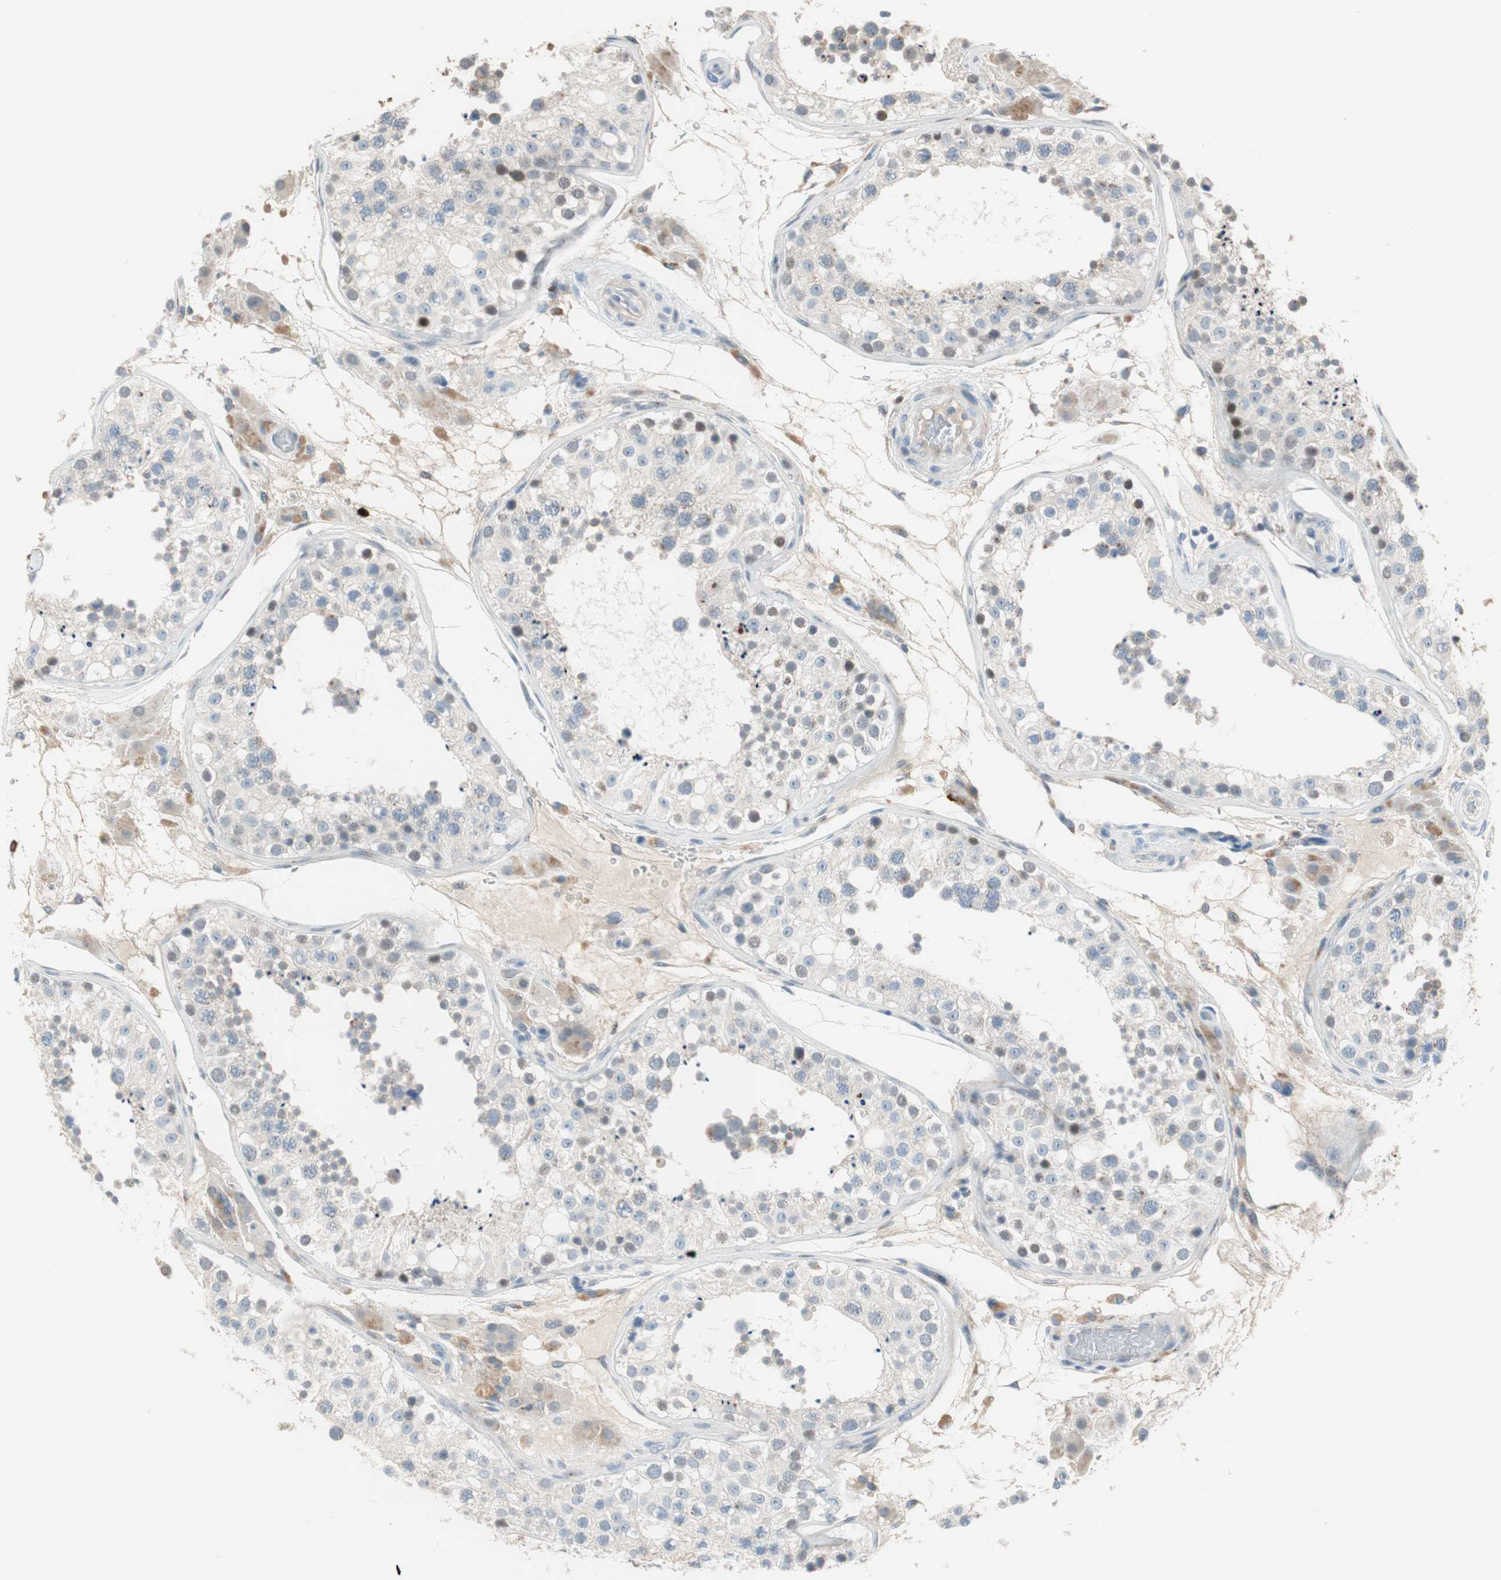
{"staining": {"intensity": "moderate", "quantity": "<25%", "location": "nuclear"}, "tissue": "testis", "cell_type": "Cells in seminiferous ducts", "image_type": "normal", "snomed": [{"axis": "morphology", "description": "Normal tissue, NOS"}, {"axis": "topography", "description": "Testis"}], "caption": "Immunohistochemistry micrograph of benign testis: testis stained using immunohistochemistry (IHC) displays low levels of moderate protein expression localized specifically in the nuclear of cells in seminiferous ducts, appearing as a nuclear brown color.", "gene": "PDZK1", "patient": {"sex": "male", "age": 26}}